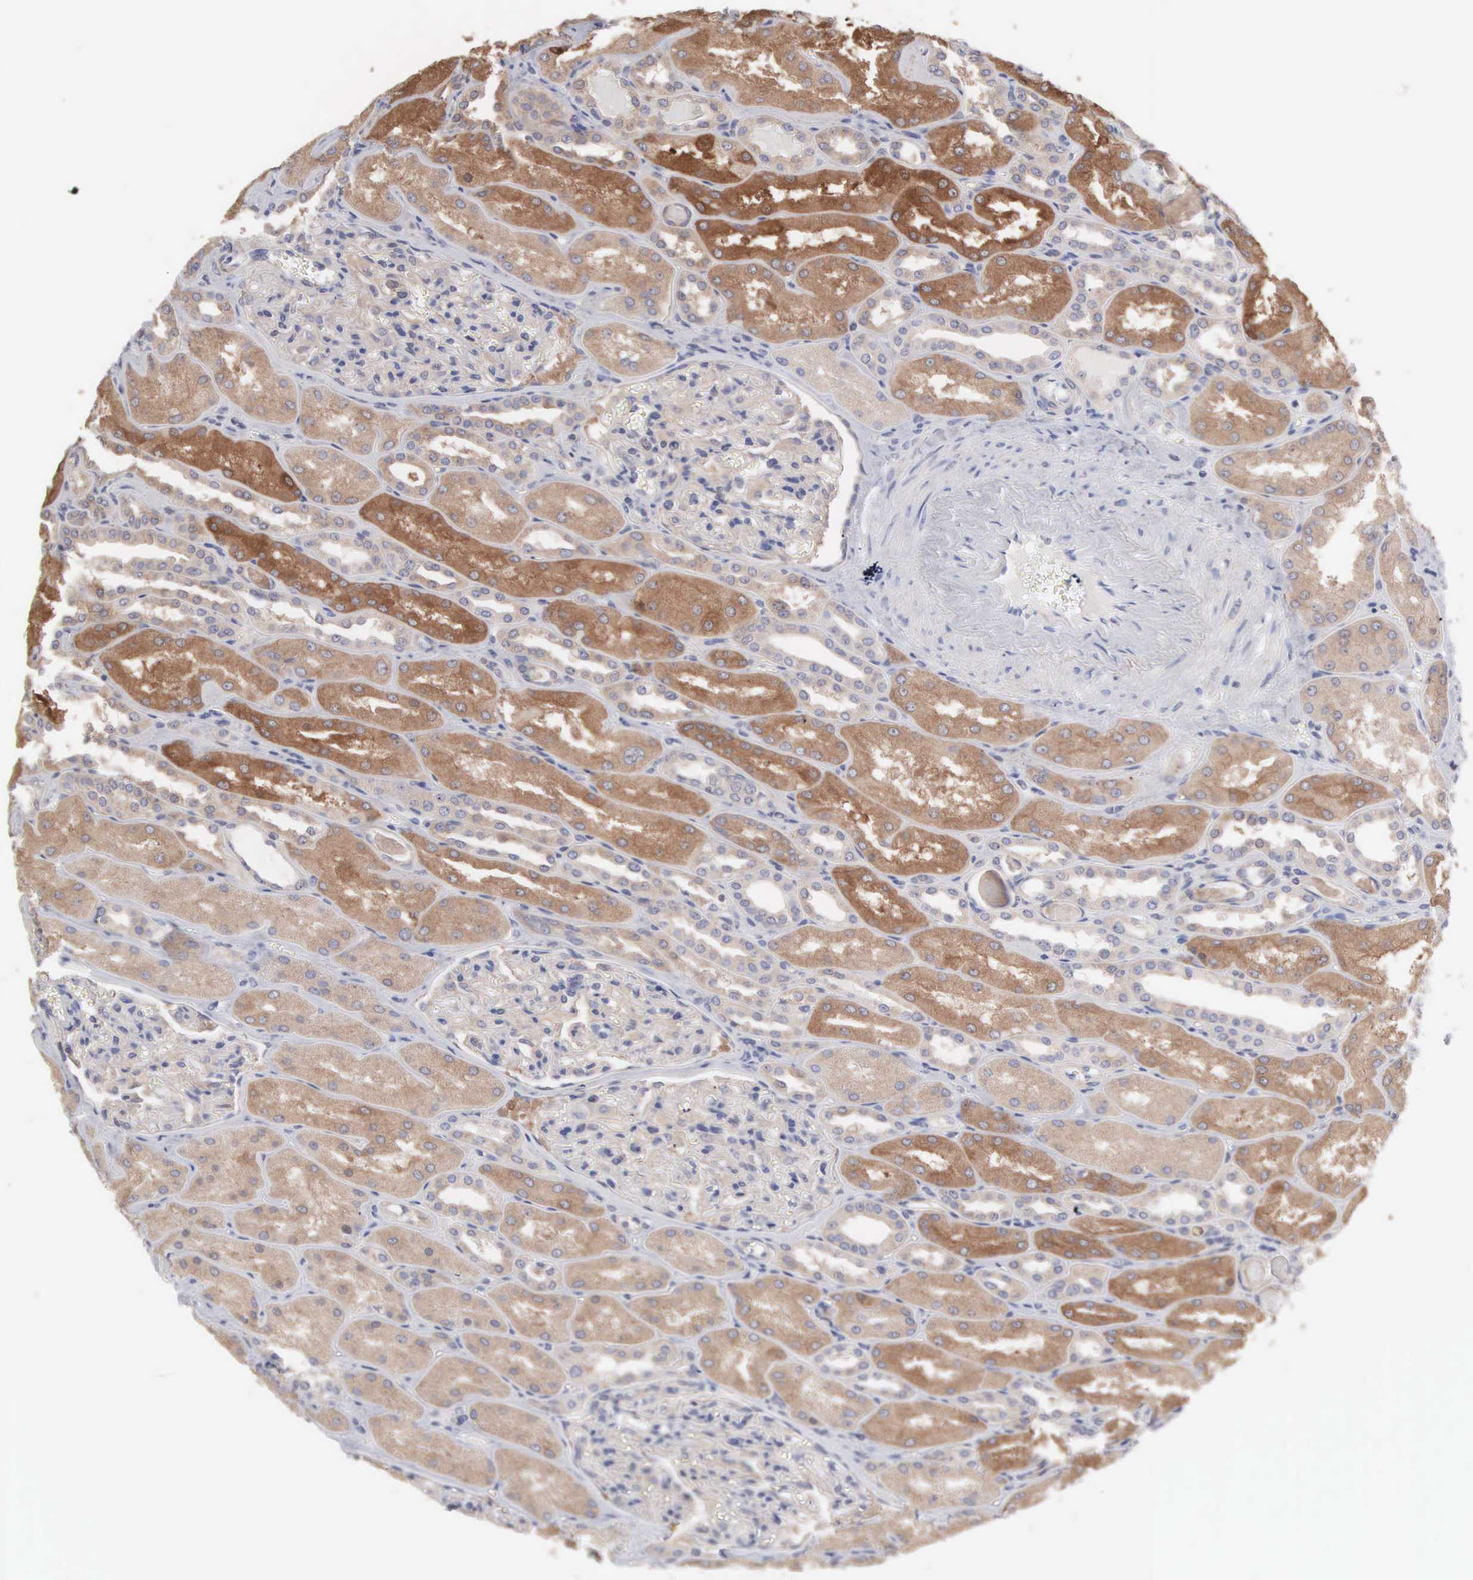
{"staining": {"intensity": "weak", "quantity": "<25%", "location": "cytoplasmic/membranous"}, "tissue": "kidney", "cell_type": "Cells in glomeruli", "image_type": "normal", "snomed": [{"axis": "morphology", "description": "Normal tissue, NOS"}, {"axis": "topography", "description": "Kidney"}], "caption": "Protein analysis of normal kidney displays no significant staining in cells in glomeruli.", "gene": "MTHFD1", "patient": {"sex": "male", "age": 61}}